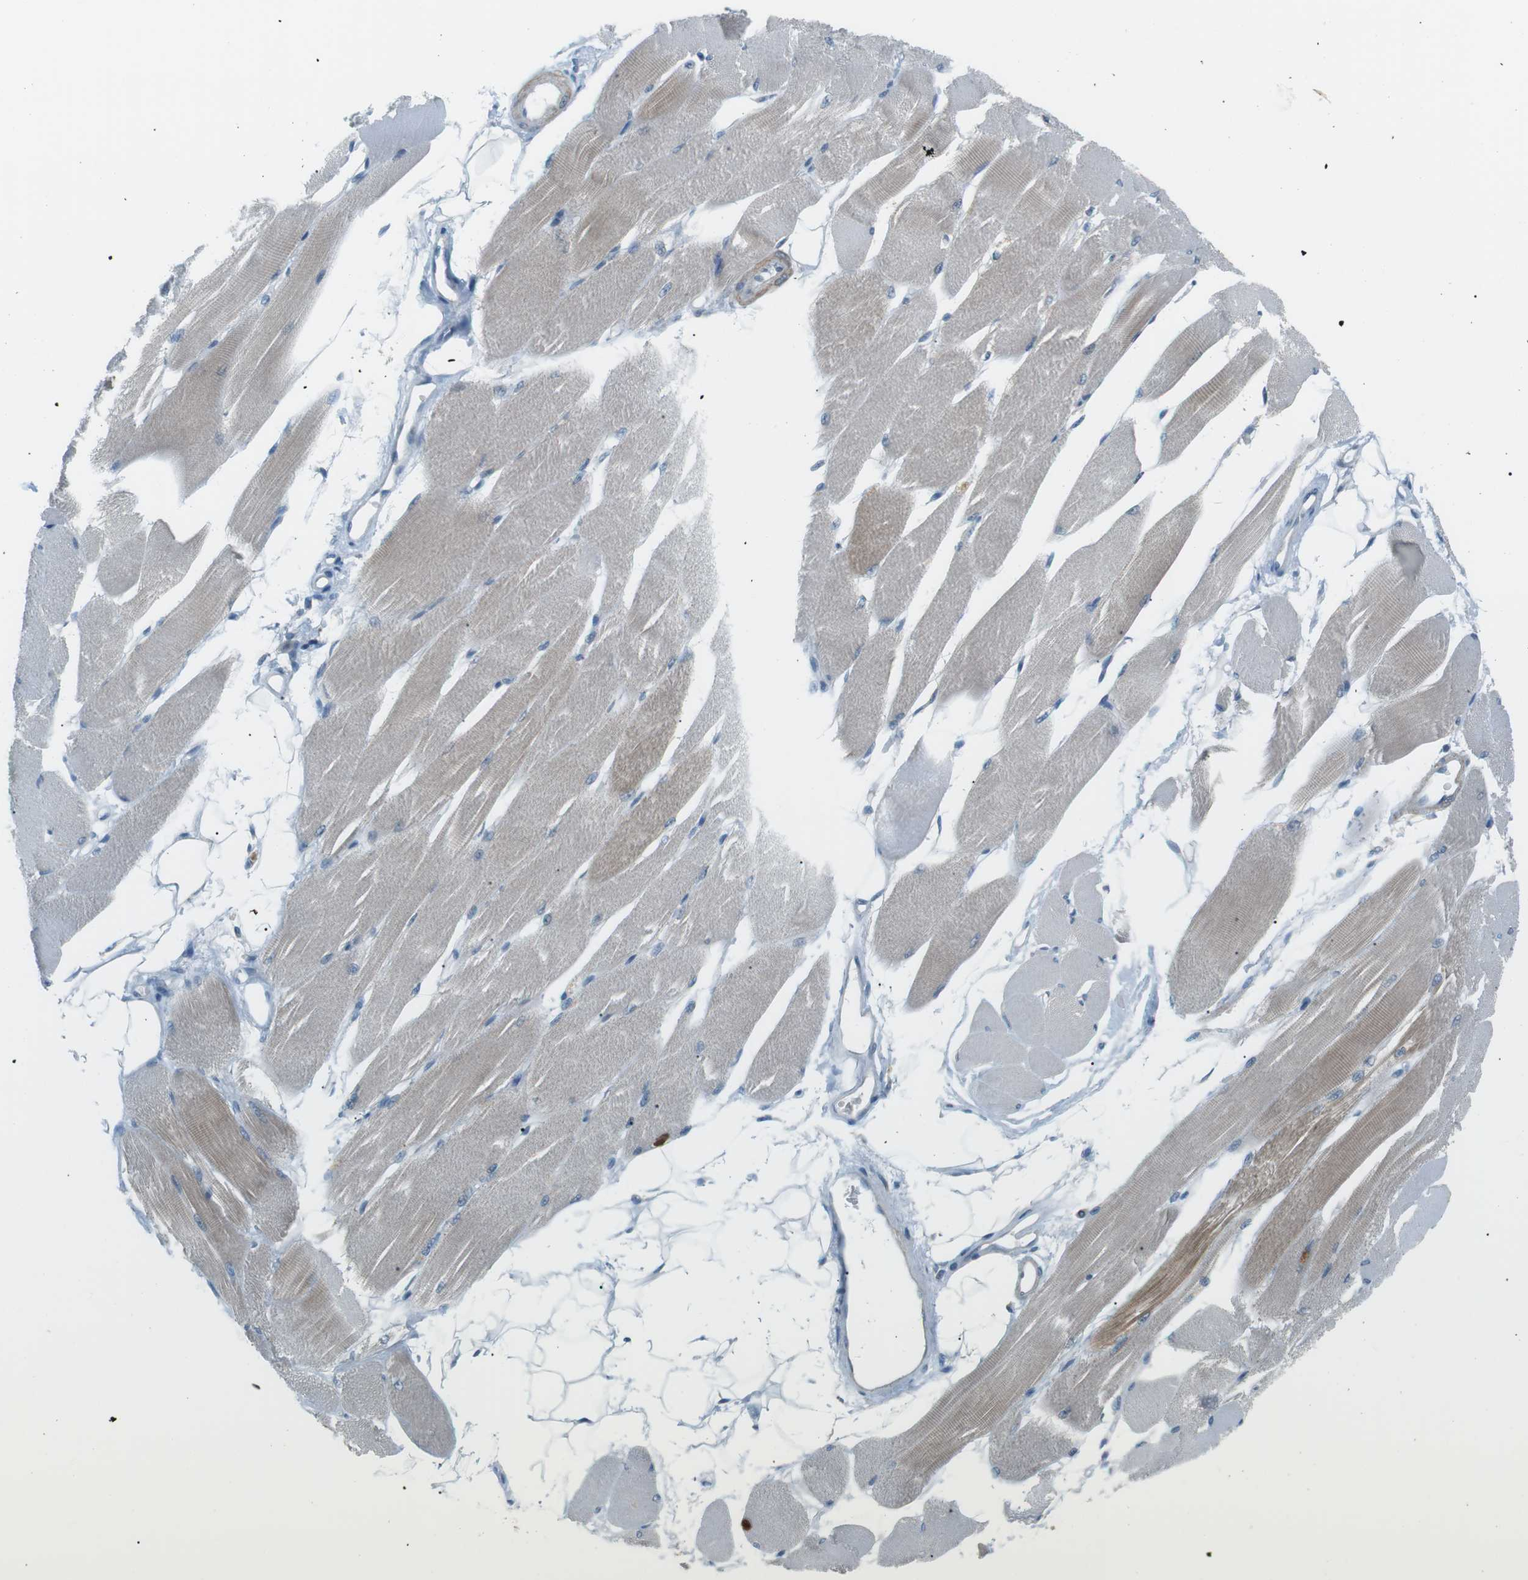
{"staining": {"intensity": "moderate", "quantity": "25%-75%", "location": "cytoplasmic/membranous"}, "tissue": "skeletal muscle", "cell_type": "Myocytes", "image_type": "normal", "snomed": [{"axis": "morphology", "description": "Normal tissue, NOS"}, {"axis": "topography", "description": "Skeletal muscle"}, {"axis": "topography", "description": "Peripheral nerve tissue"}], "caption": "Immunohistochemical staining of normal skeletal muscle exhibits 25%-75% levels of moderate cytoplasmic/membranous protein expression in approximately 25%-75% of myocytes.", "gene": "RTN3", "patient": {"sex": "female", "age": 84}}